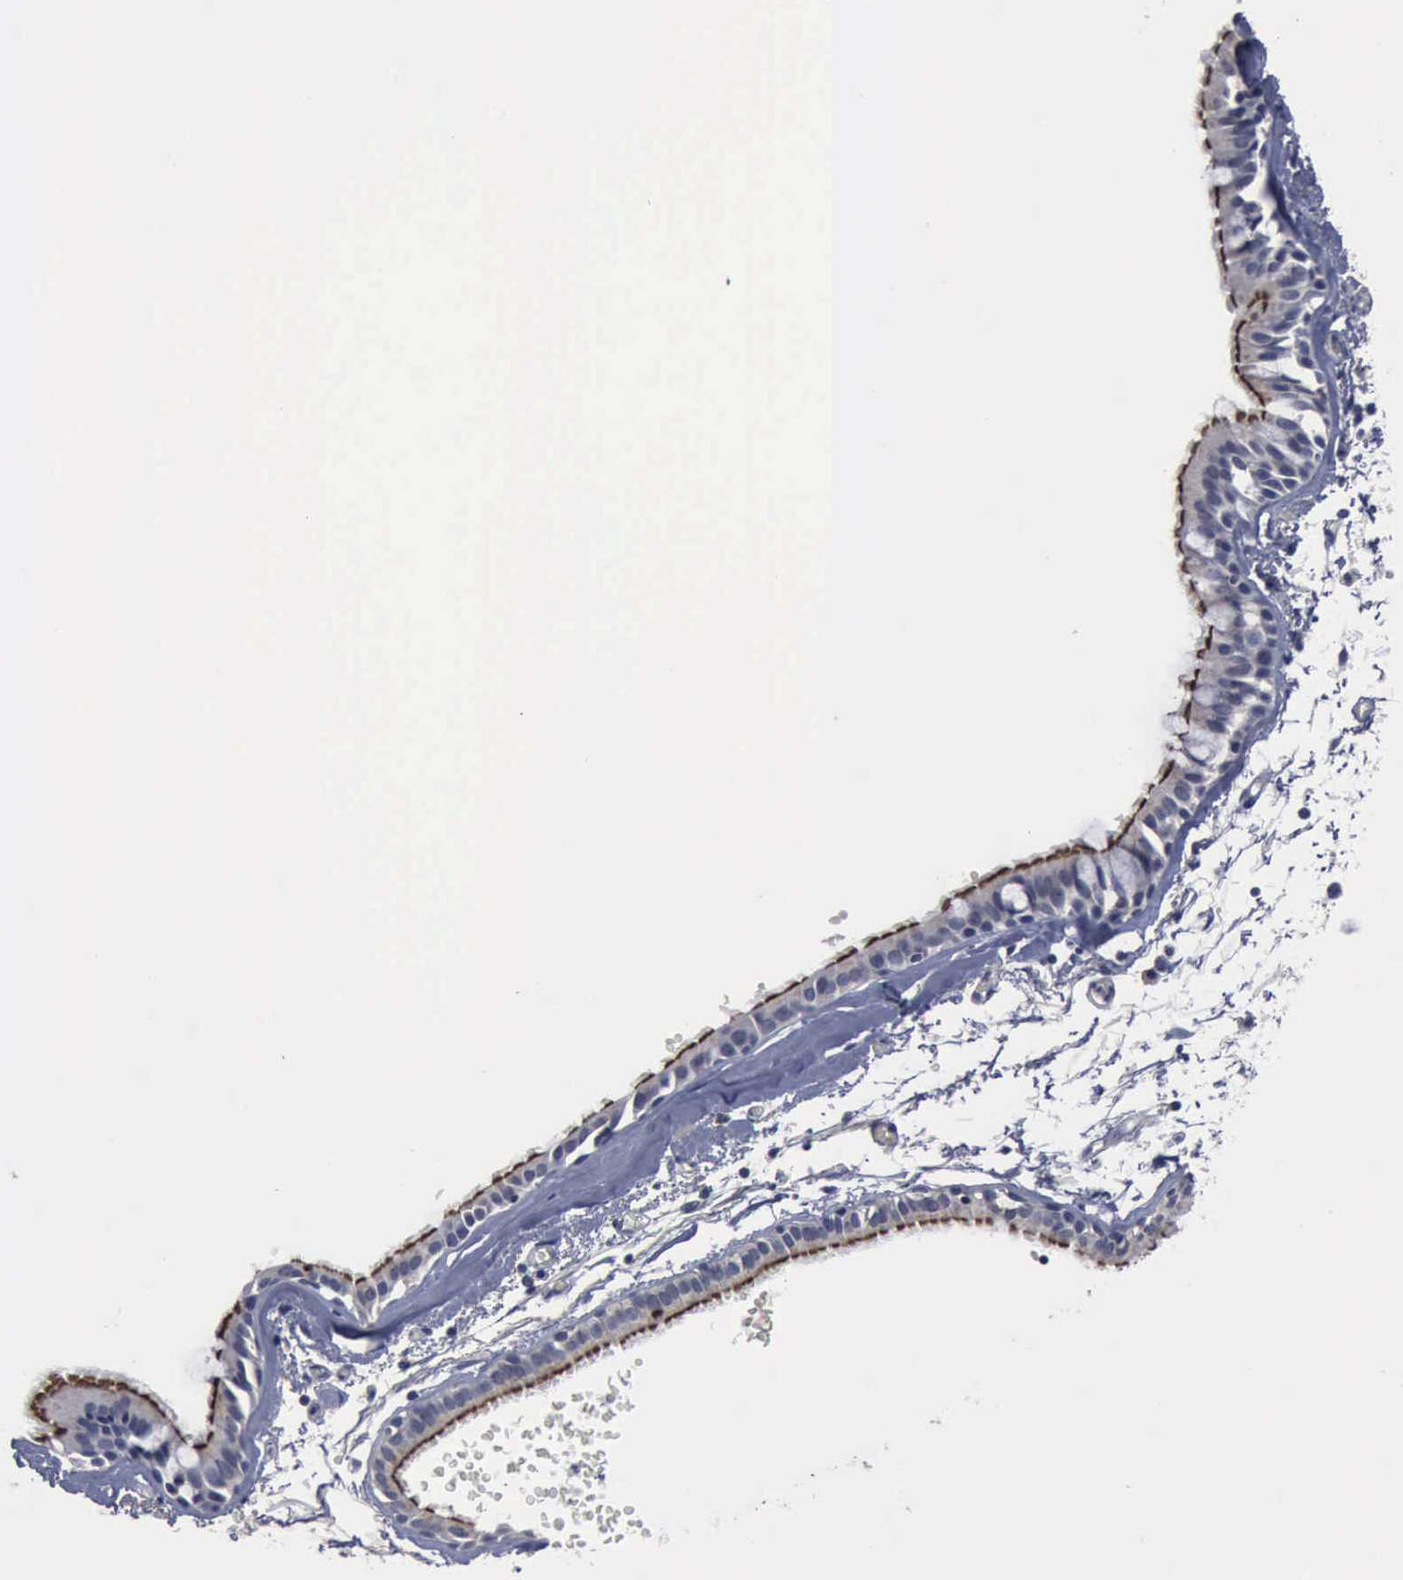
{"staining": {"intensity": "moderate", "quantity": "<25%", "location": "cytoplasmic/membranous"}, "tissue": "bronchus", "cell_type": "Respiratory epithelial cells", "image_type": "normal", "snomed": [{"axis": "morphology", "description": "Normal tissue, NOS"}, {"axis": "topography", "description": "Bronchus"}, {"axis": "topography", "description": "Lung"}], "caption": "Immunohistochemical staining of unremarkable bronchus demonstrates moderate cytoplasmic/membranous protein positivity in approximately <25% of respiratory epithelial cells.", "gene": "MYO18B", "patient": {"sex": "female", "age": 56}}